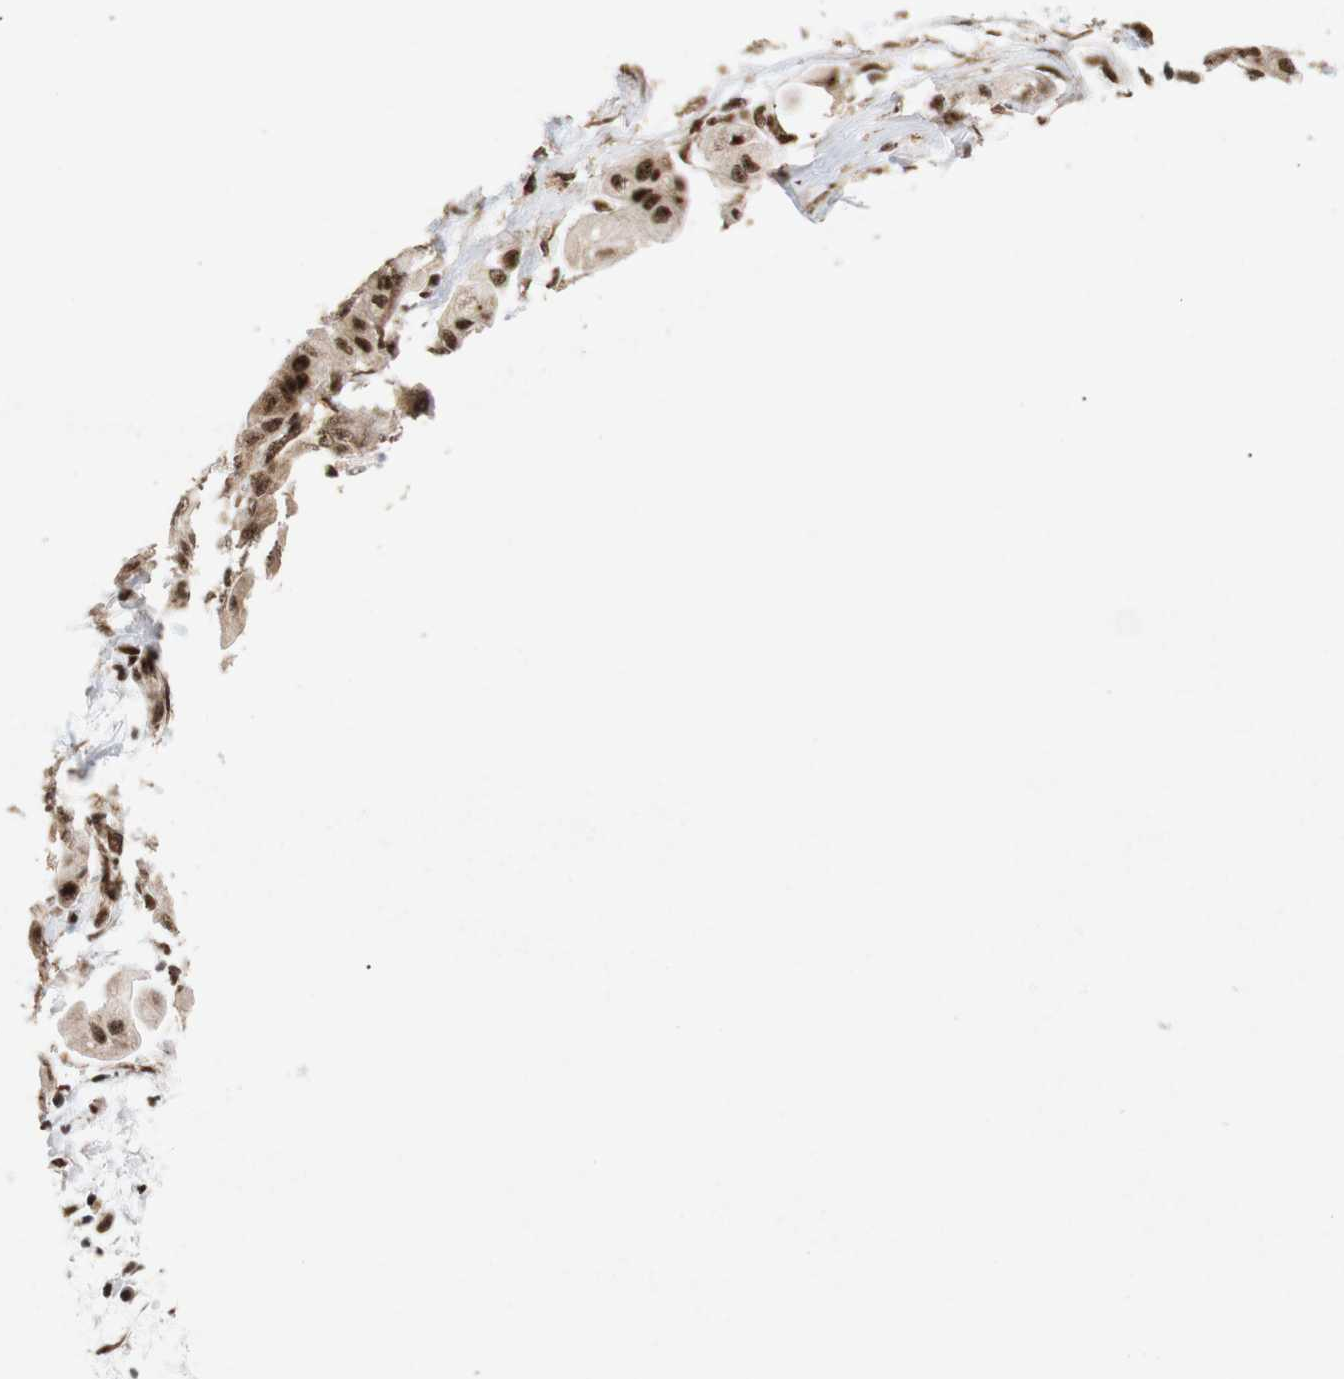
{"staining": {"intensity": "moderate", "quantity": "25%-75%", "location": "cytoplasmic/membranous,nuclear"}, "tissue": "pancreatic cancer", "cell_type": "Tumor cells", "image_type": "cancer", "snomed": [{"axis": "morphology", "description": "Adenocarcinoma, NOS"}, {"axis": "topography", "description": "Pancreas"}], "caption": "This photomicrograph demonstrates immunohistochemistry (IHC) staining of human pancreatic cancer, with medium moderate cytoplasmic/membranous and nuclear staining in about 25%-75% of tumor cells.", "gene": "PYM1", "patient": {"sex": "female", "age": 75}}